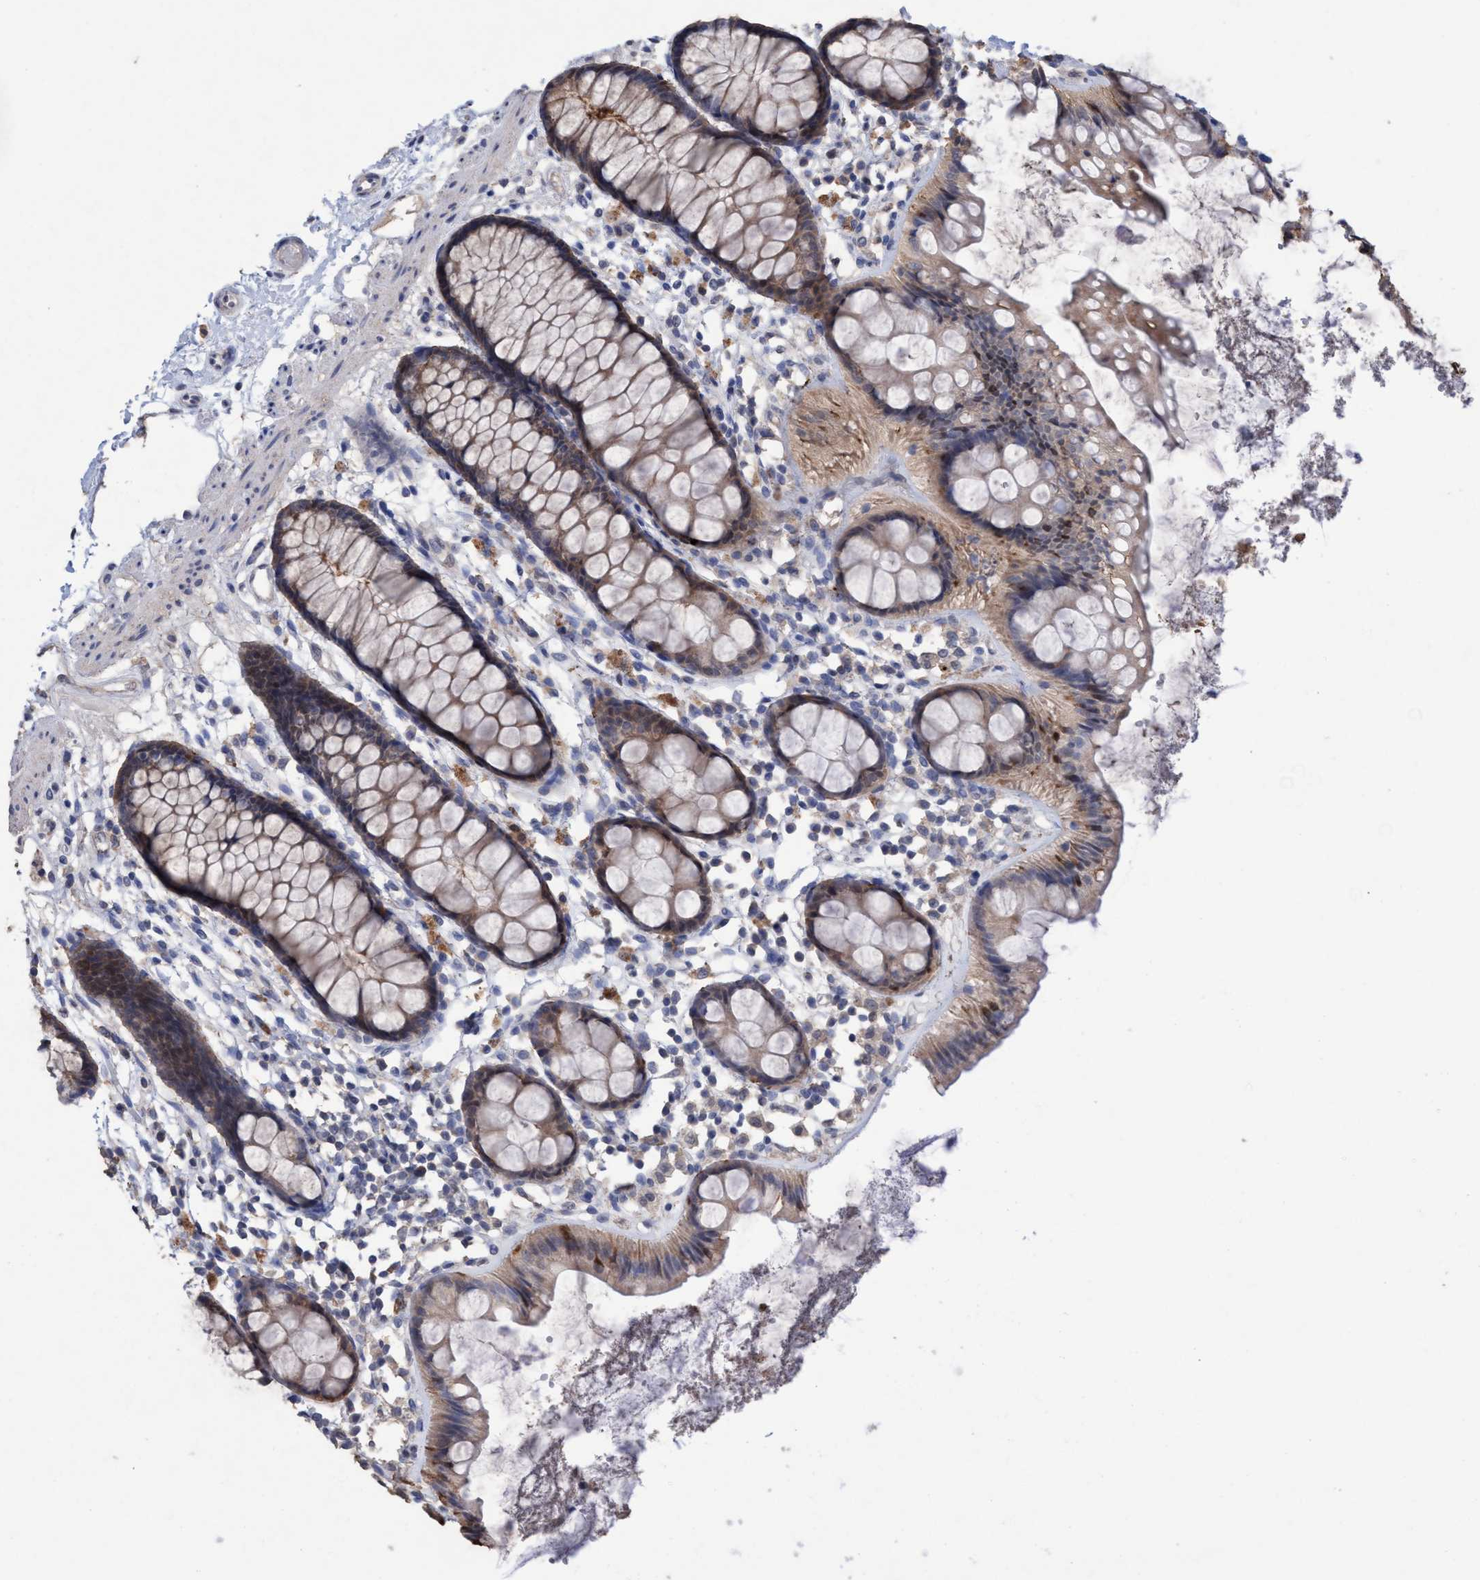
{"staining": {"intensity": "moderate", "quantity": ">75%", "location": "cytoplasmic/membranous"}, "tissue": "rectum", "cell_type": "Glandular cells", "image_type": "normal", "snomed": [{"axis": "morphology", "description": "Normal tissue, NOS"}, {"axis": "topography", "description": "Rectum"}], "caption": "IHC (DAB (3,3'-diaminobenzidine)) staining of normal human rectum reveals moderate cytoplasmic/membranous protein expression in approximately >75% of glandular cells. Using DAB (3,3'-diaminobenzidine) (brown) and hematoxylin (blue) stains, captured at high magnification using brightfield microscopy.", "gene": "GLOD4", "patient": {"sex": "female", "age": 66}}